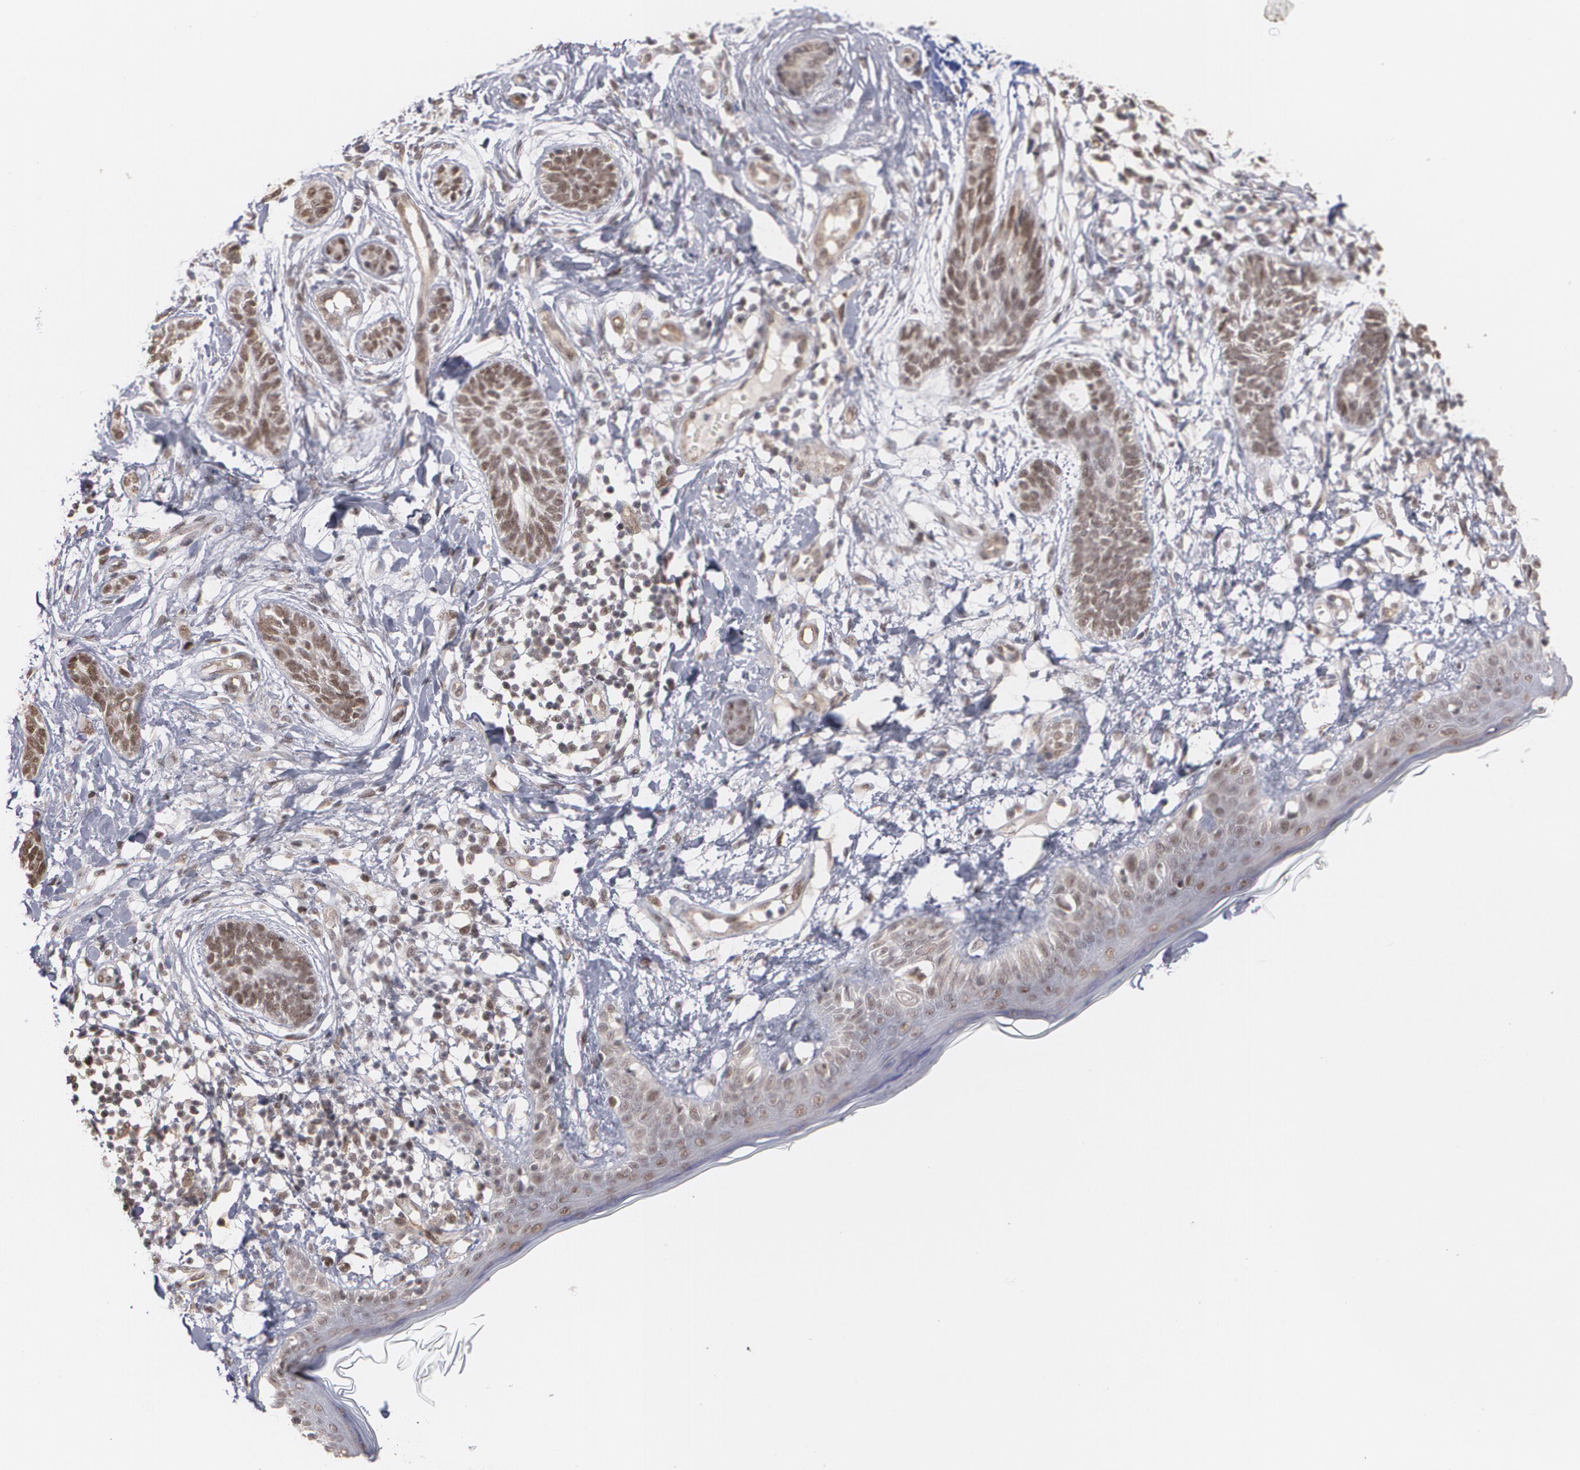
{"staining": {"intensity": "moderate", "quantity": ">75%", "location": "nuclear"}, "tissue": "skin cancer", "cell_type": "Tumor cells", "image_type": "cancer", "snomed": [{"axis": "morphology", "description": "Normal tissue, NOS"}, {"axis": "morphology", "description": "Basal cell carcinoma"}, {"axis": "topography", "description": "Skin"}], "caption": "Moderate nuclear protein positivity is appreciated in approximately >75% of tumor cells in basal cell carcinoma (skin).", "gene": "ZNF75A", "patient": {"sex": "male", "age": 63}}